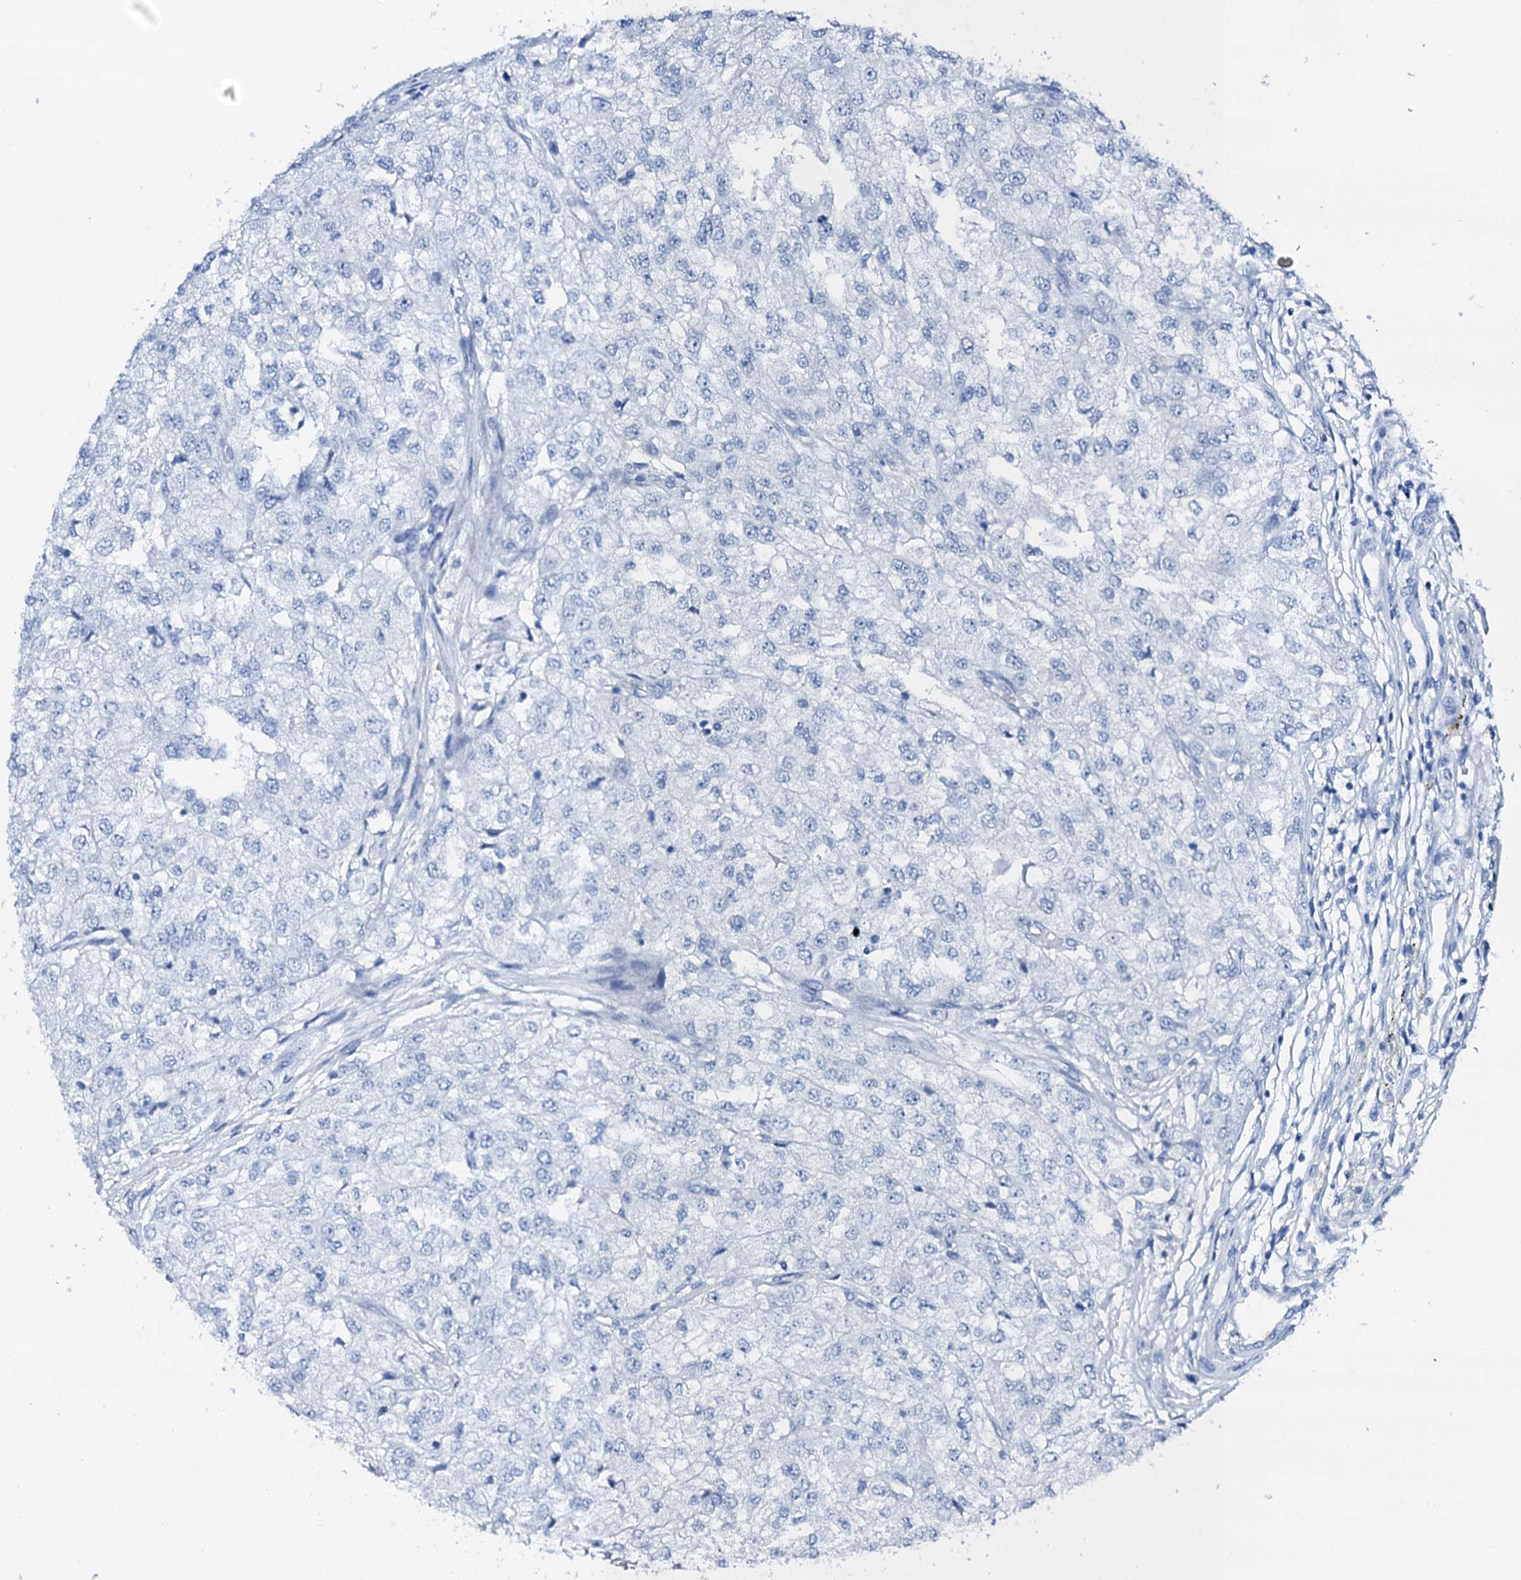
{"staining": {"intensity": "negative", "quantity": "none", "location": "none"}, "tissue": "renal cancer", "cell_type": "Tumor cells", "image_type": "cancer", "snomed": [{"axis": "morphology", "description": "Adenocarcinoma, NOS"}, {"axis": "topography", "description": "Kidney"}], "caption": "Tumor cells are negative for brown protein staining in renal cancer.", "gene": "PTH", "patient": {"sex": "female", "age": 54}}